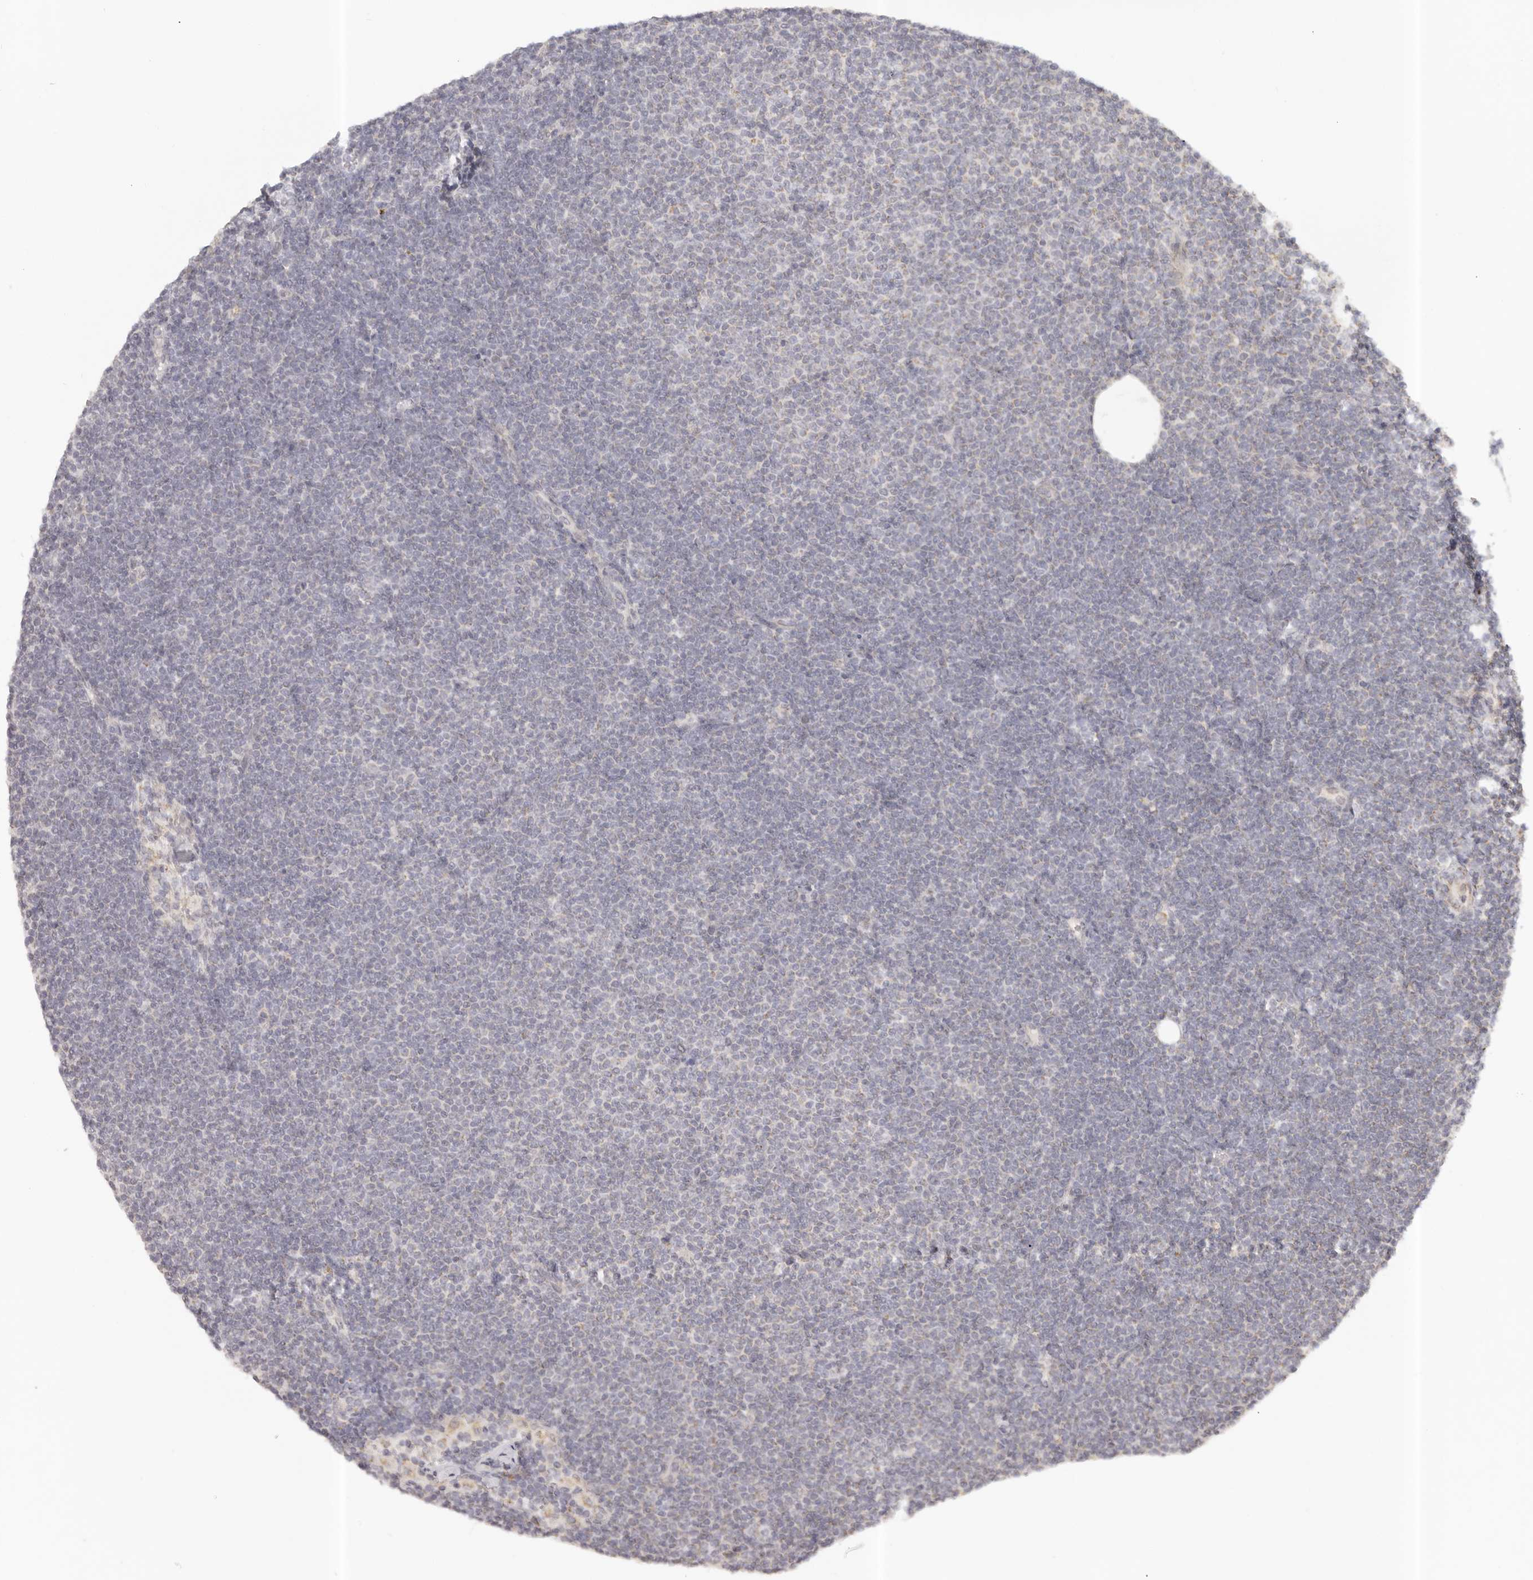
{"staining": {"intensity": "negative", "quantity": "none", "location": "none"}, "tissue": "lymphoma", "cell_type": "Tumor cells", "image_type": "cancer", "snomed": [{"axis": "morphology", "description": "Malignant lymphoma, non-Hodgkin's type, Low grade"}, {"axis": "topography", "description": "Lymph node"}], "caption": "High magnification brightfield microscopy of low-grade malignant lymphoma, non-Hodgkin's type stained with DAB (brown) and counterstained with hematoxylin (blue): tumor cells show no significant staining.", "gene": "KDF1", "patient": {"sex": "female", "age": 53}}